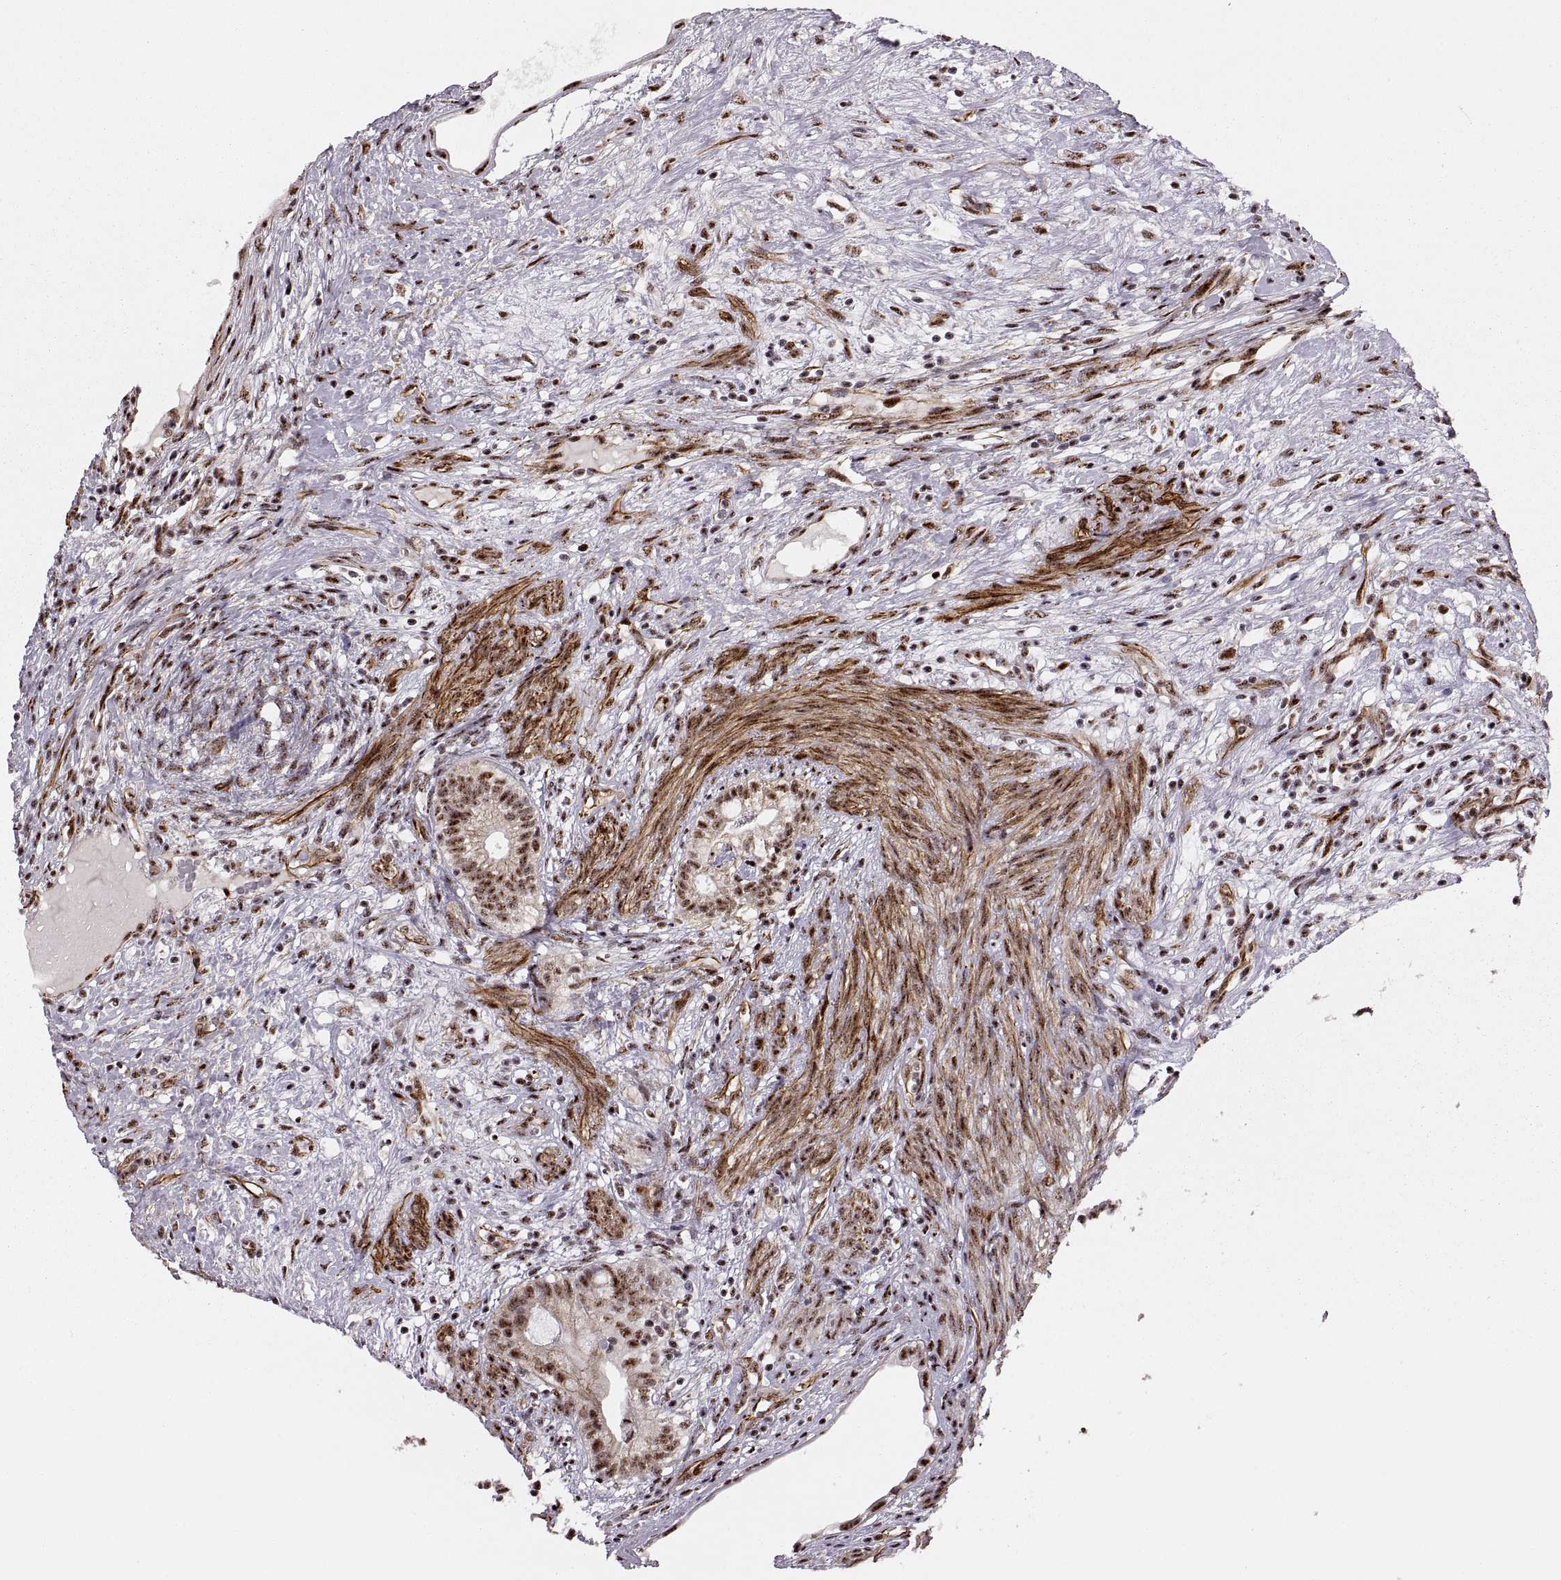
{"staining": {"intensity": "strong", "quantity": ">75%", "location": "nuclear"}, "tissue": "testis cancer", "cell_type": "Tumor cells", "image_type": "cancer", "snomed": [{"axis": "morphology", "description": "Seminoma, NOS"}, {"axis": "morphology", "description": "Carcinoma, Embryonal, NOS"}, {"axis": "topography", "description": "Testis"}], "caption": "Immunohistochemical staining of human seminoma (testis) displays strong nuclear protein expression in approximately >75% of tumor cells.", "gene": "ZCCHC17", "patient": {"sex": "male", "age": 41}}